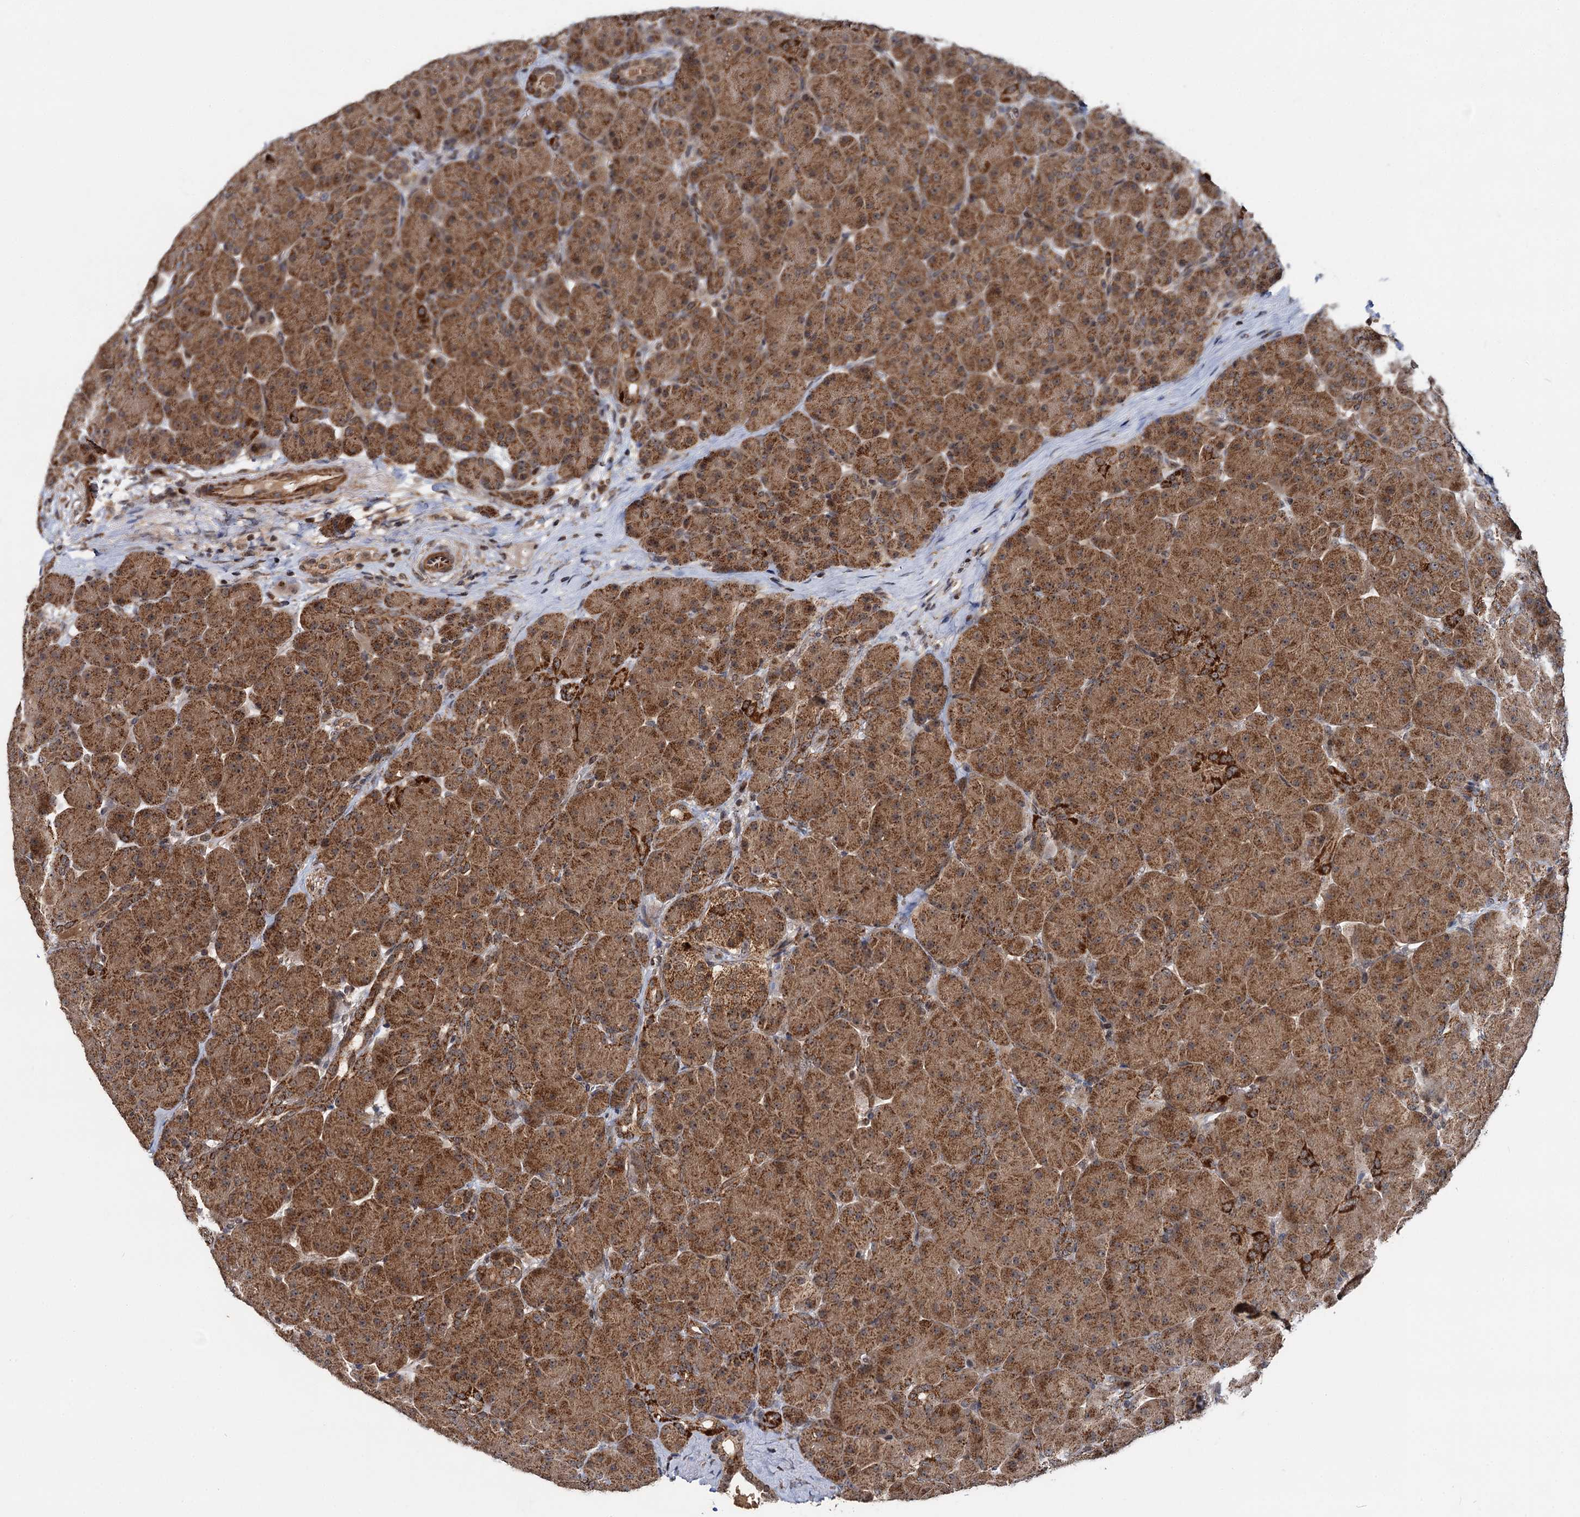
{"staining": {"intensity": "strong", "quantity": ">75%", "location": "cytoplasmic/membranous"}, "tissue": "pancreas", "cell_type": "Exocrine glandular cells", "image_type": "normal", "snomed": [{"axis": "morphology", "description": "Normal tissue, NOS"}, {"axis": "topography", "description": "Pancreas"}], "caption": "IHC micrograph of unremarkable pancreas: human pancreas stained using immunohistochemistry demonstrates high levels of strong protein expression localized specifically in the cytoplasmic/membranous of exocrine glandular cells, appearing as a cytoplasmic/membranous brown color.", "gene": "CEP76", "patient": {"sex": "male", "age": 66}}